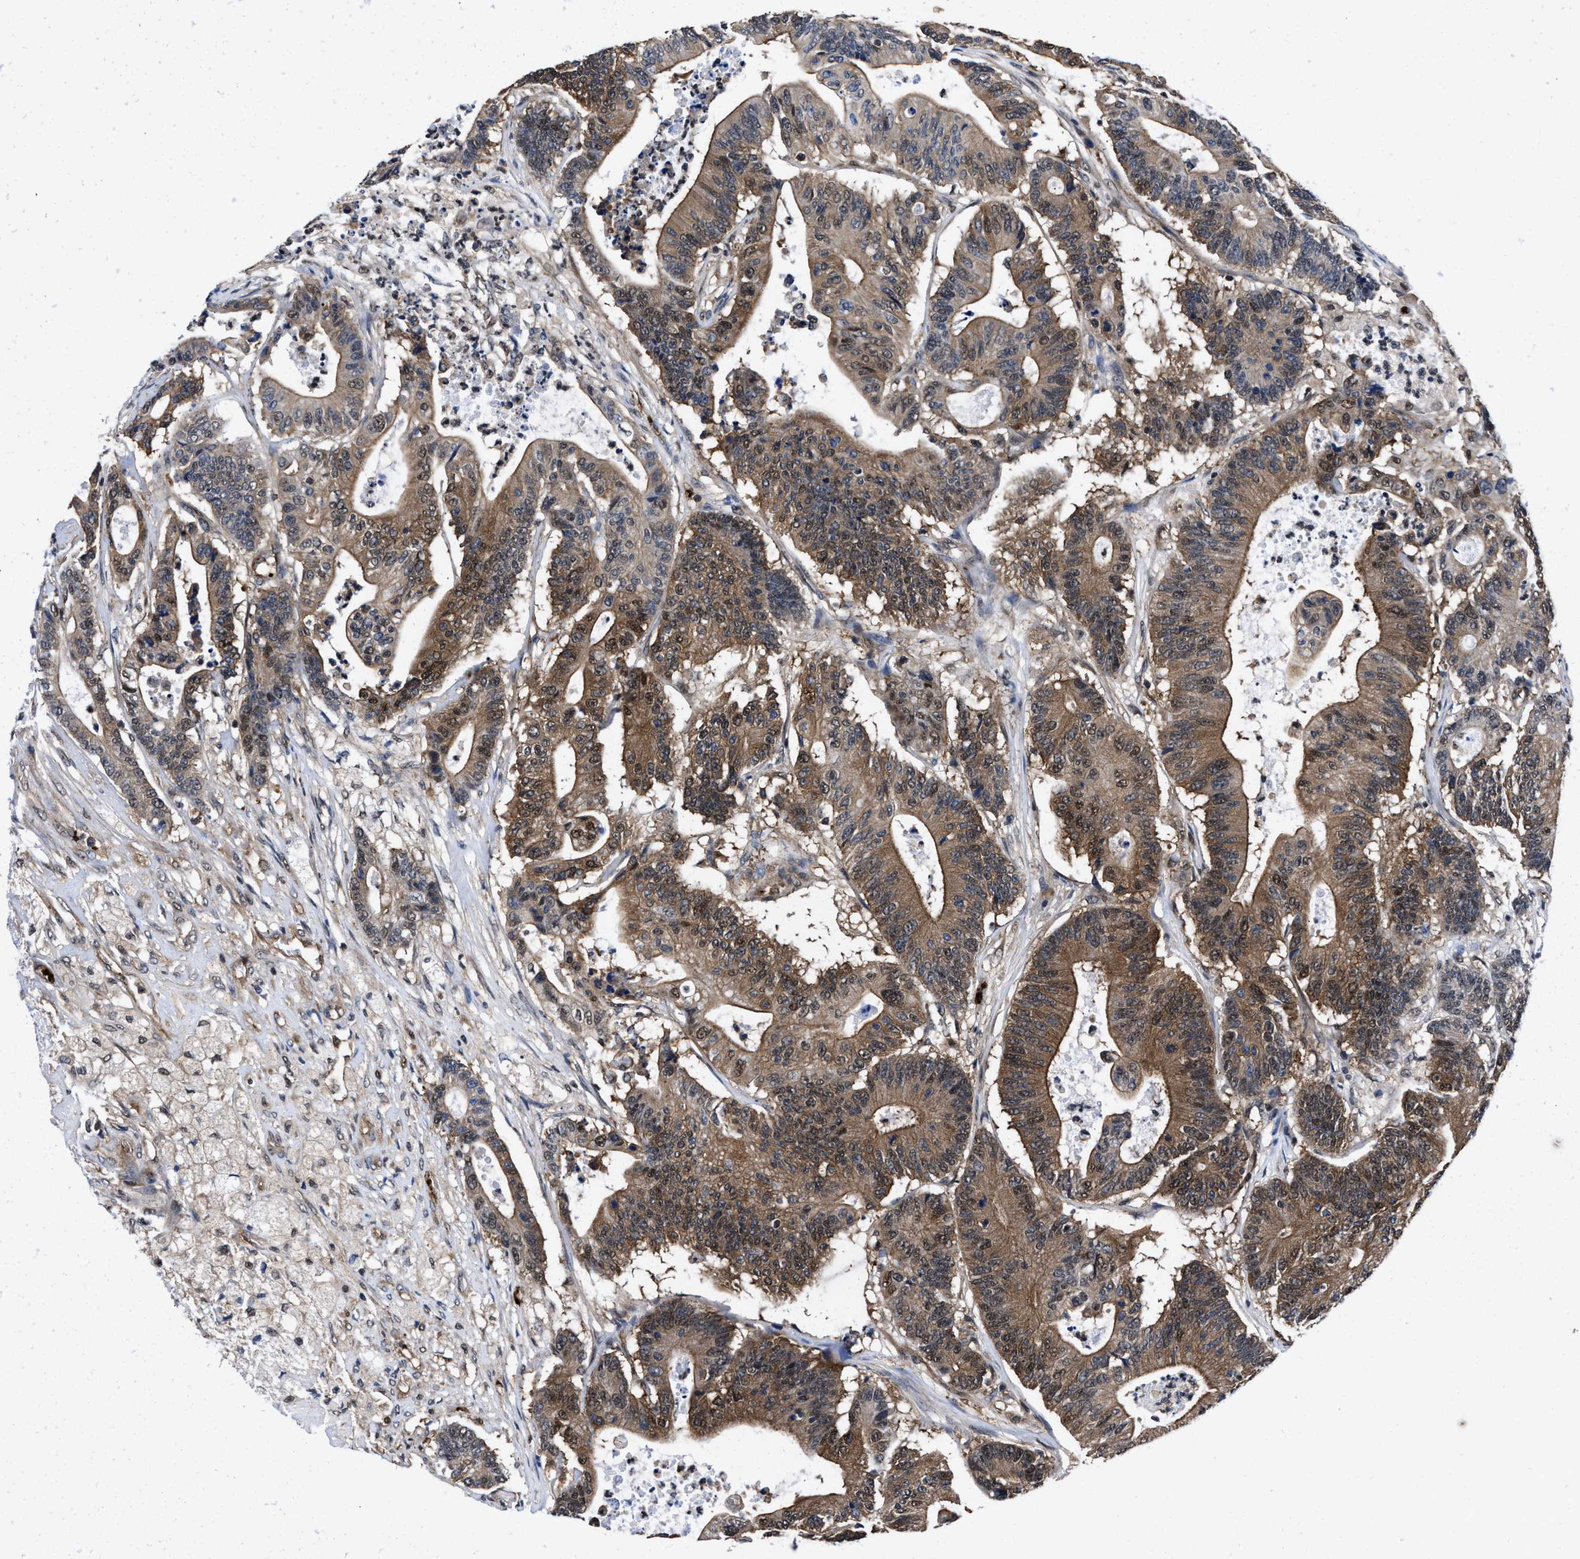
{"staining": {"intensity": "moderate", "quantity": ">75%", "location": "cytoplasmic/membranous,nuclear"}, "tissue": "colorectal cancer", "cell_type": "Tumor cells", "image_type": "cancer", "snomed": [{"axis": "morphology", "description": "Adenocarcinoma, NOS"}, {"axis": "topography", "description": "Colon"}], "caption": "The photomicrograph exhibits staining of colorectal cancer (adenocarcinoma), revealing moderate cytoplasmic/membranous and nuclear protein staining (brown color) within tumor cells.", "gene": "ACLY", "patient": {"sex": "female", "age": 84}}